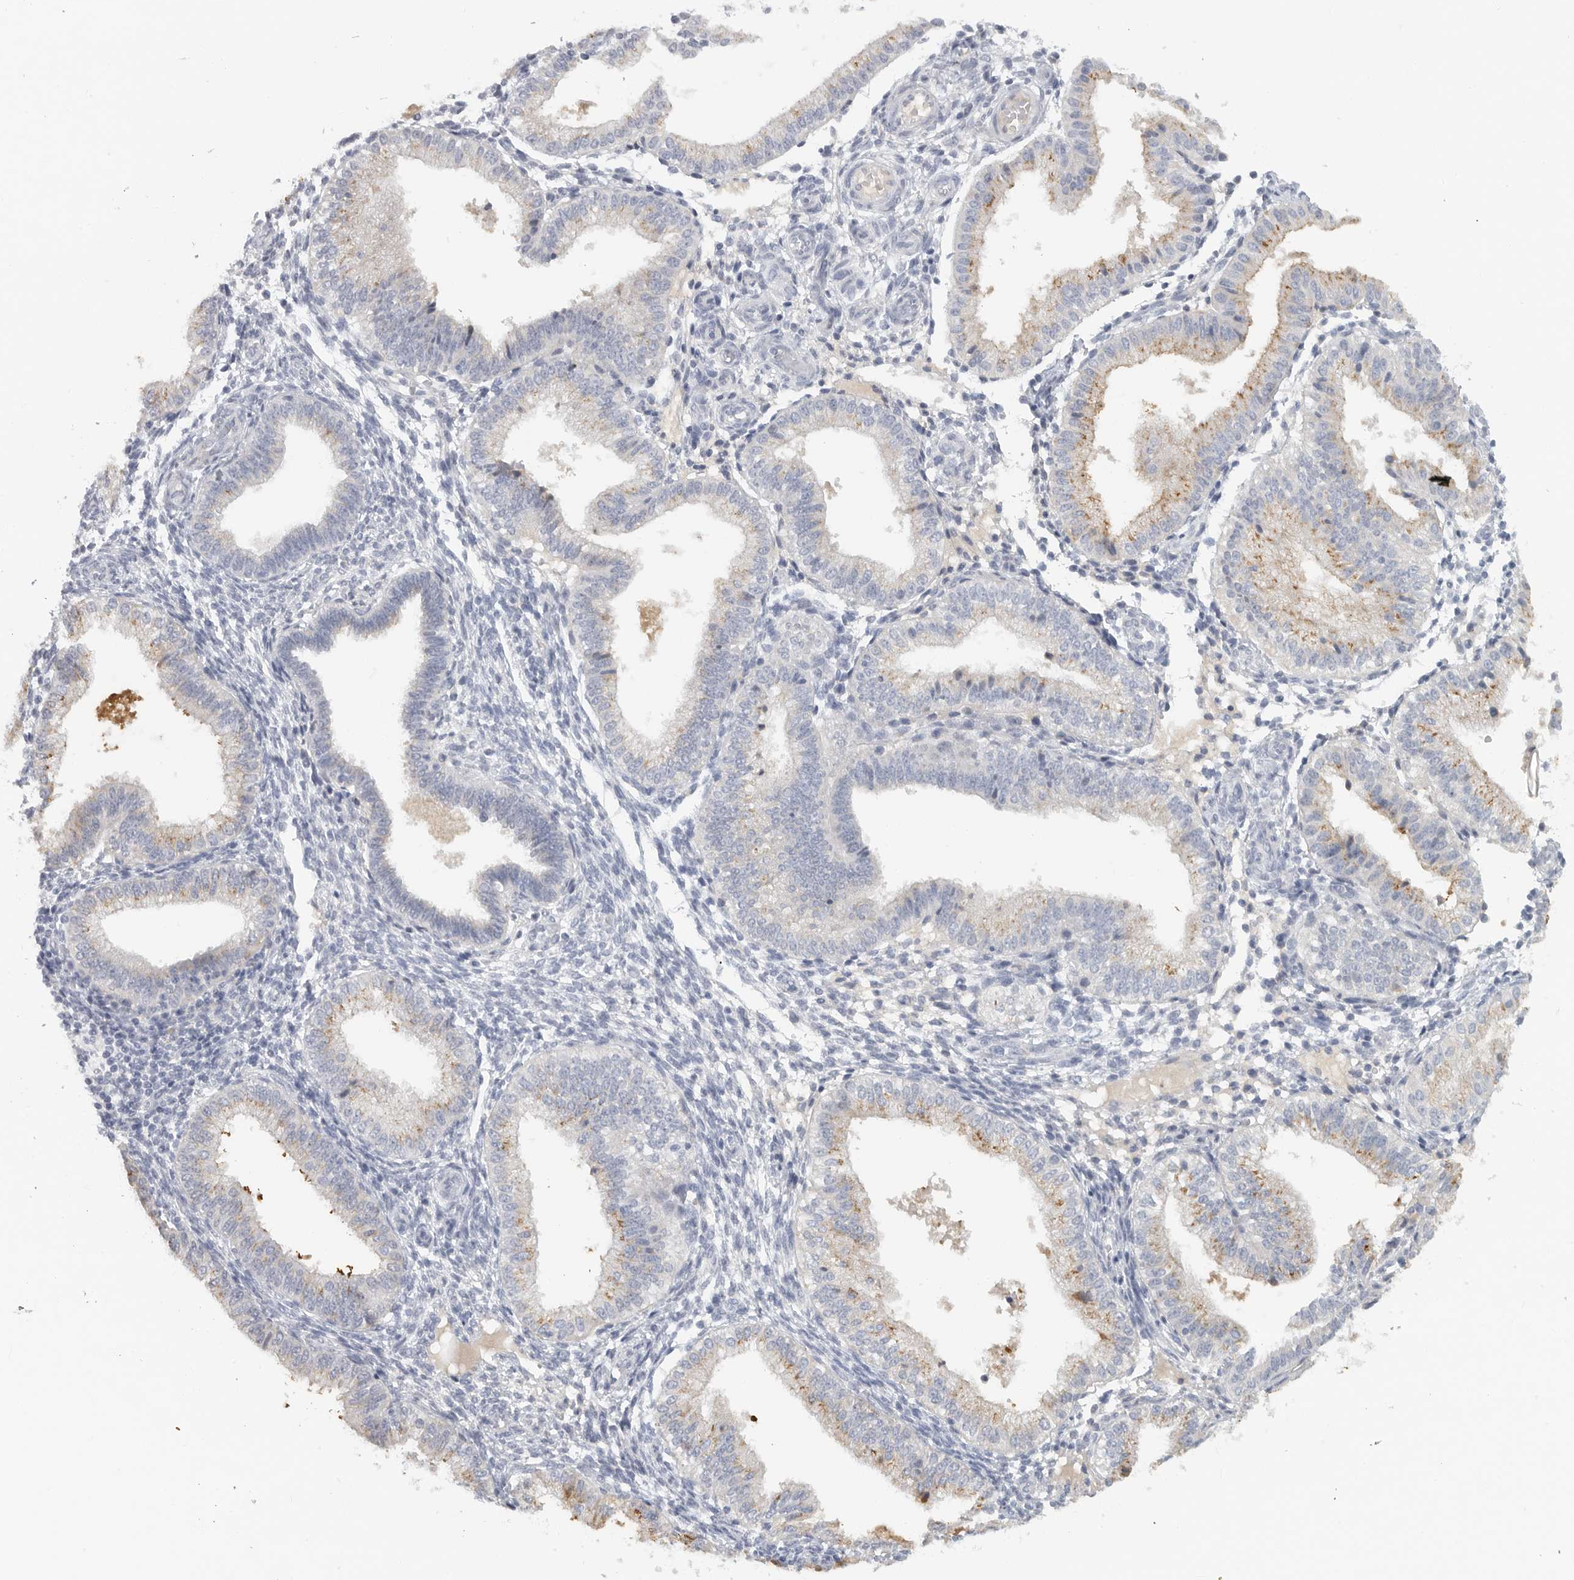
{"staining": {"intensity": "negative", "quantity": "none", "location": "none"}, "tissue": "endometrium", "cell_type": "Cells in endometrial stroma", "image_type": "normal", "snomed": [{"axis": "morphology", "description": "Normal tissue, NOS"}, {"axis": "topography", "description": "Endometrium"}], "caption": "This is a photomicrograph of immunohistochemistry staining of normal endometrium, which shows no expression in cells in endometrial stroma. Nuclei are stained in blue.", "gene": "PAM", "patient": {"sex": "female", "age": 39}}